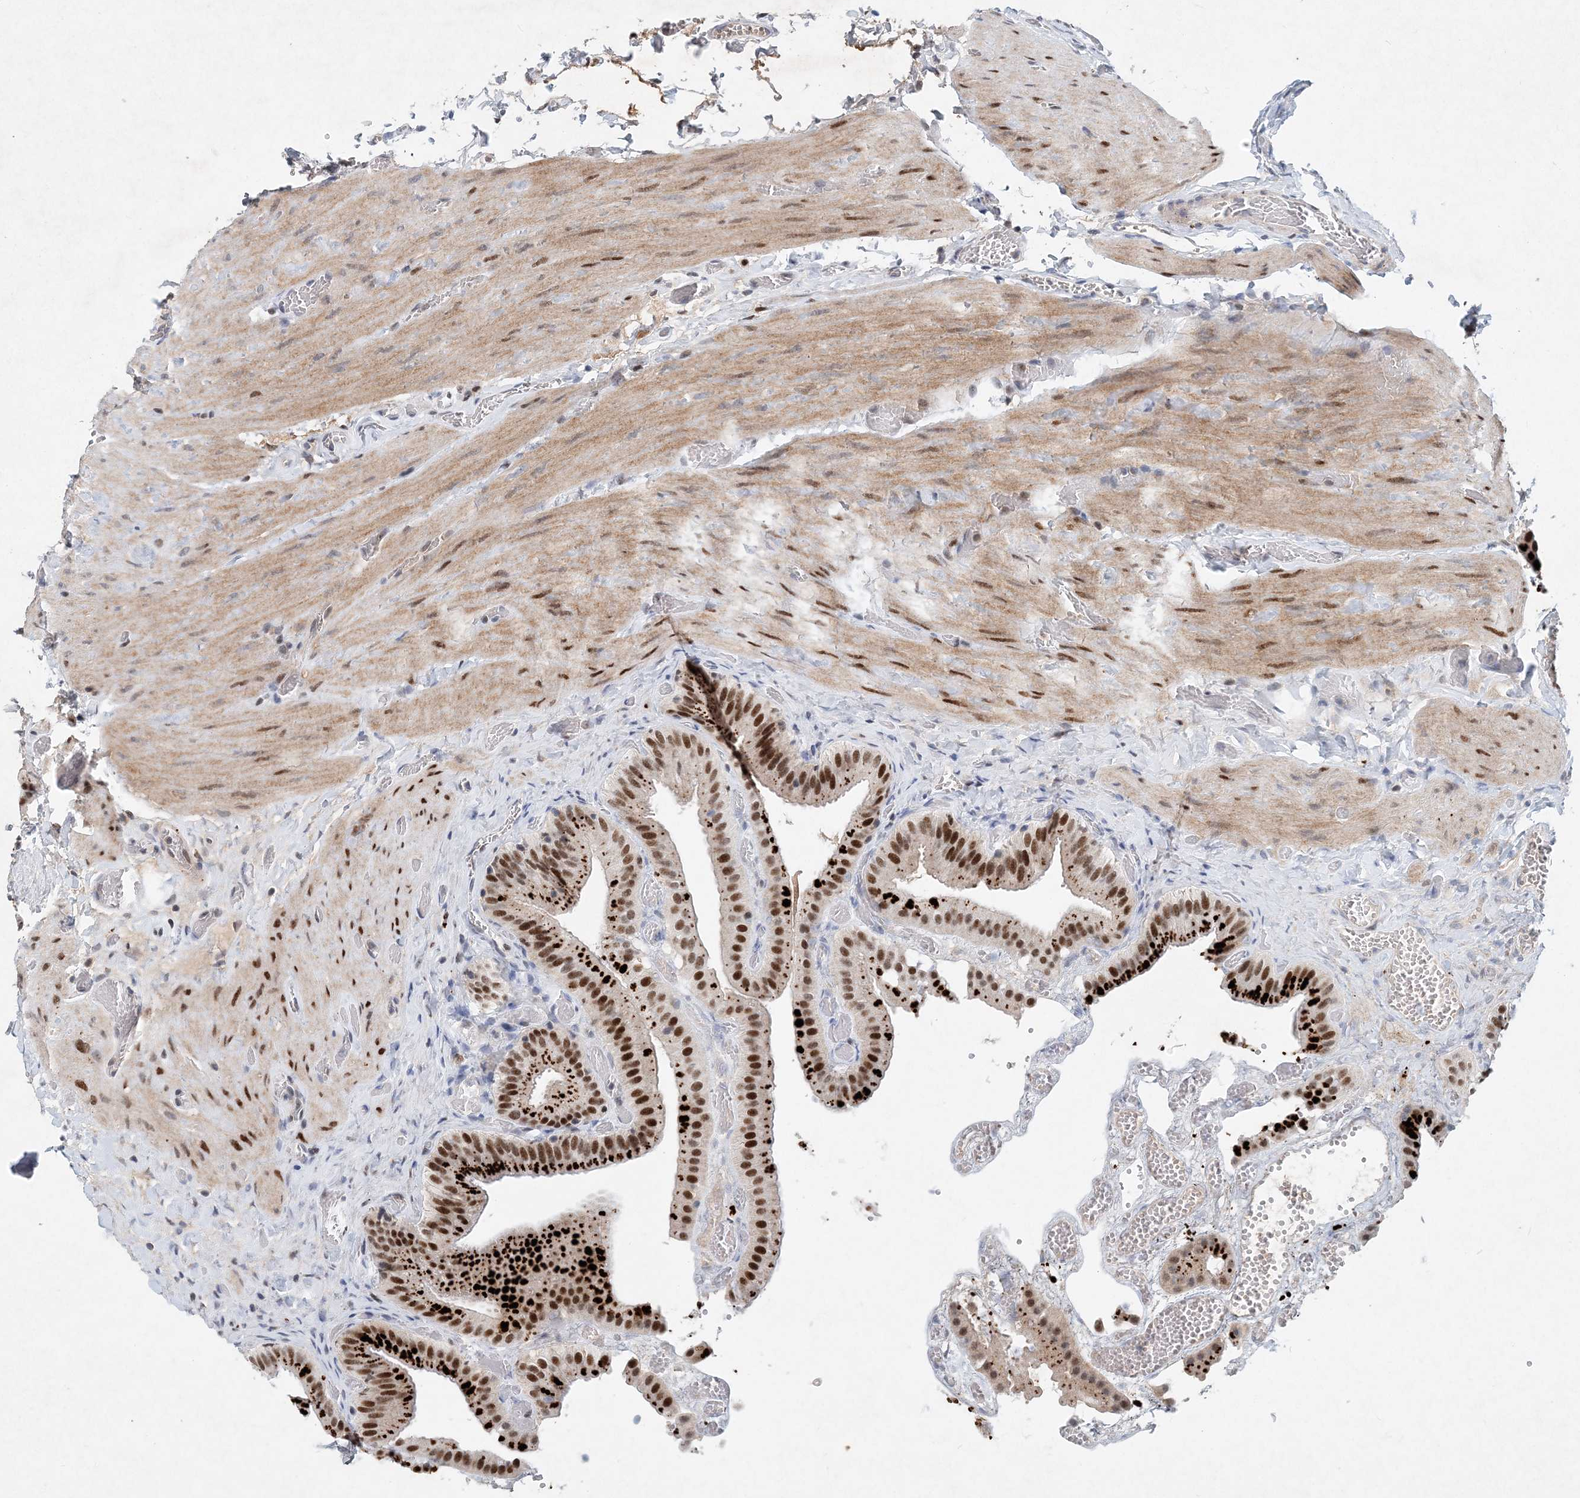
{"staining": {"intensity": "strong", "quantity": ">75%", "location": "cytoplasmic/membranous,nuclear"}, "tissue": "gallbladder", "cell_type": "Glandular cells", "image_type": "normal", "snomed": [{"axis": "morphology", "description": "Normal tissue, NOS"}, {"axis": "topography", "description": "Gallbladder"}], "caption": "Normal gallbladder was stained to show a protein in brown. There is high levels of strong cytoplasmic/membranous,nuclear expression in approximately >75% of glandular cells. (DAB IHC, brown staining for protein, blue staining for nuclei).", "gene": "KPNA4", "patient": {"sex": "female", "age": 64}}